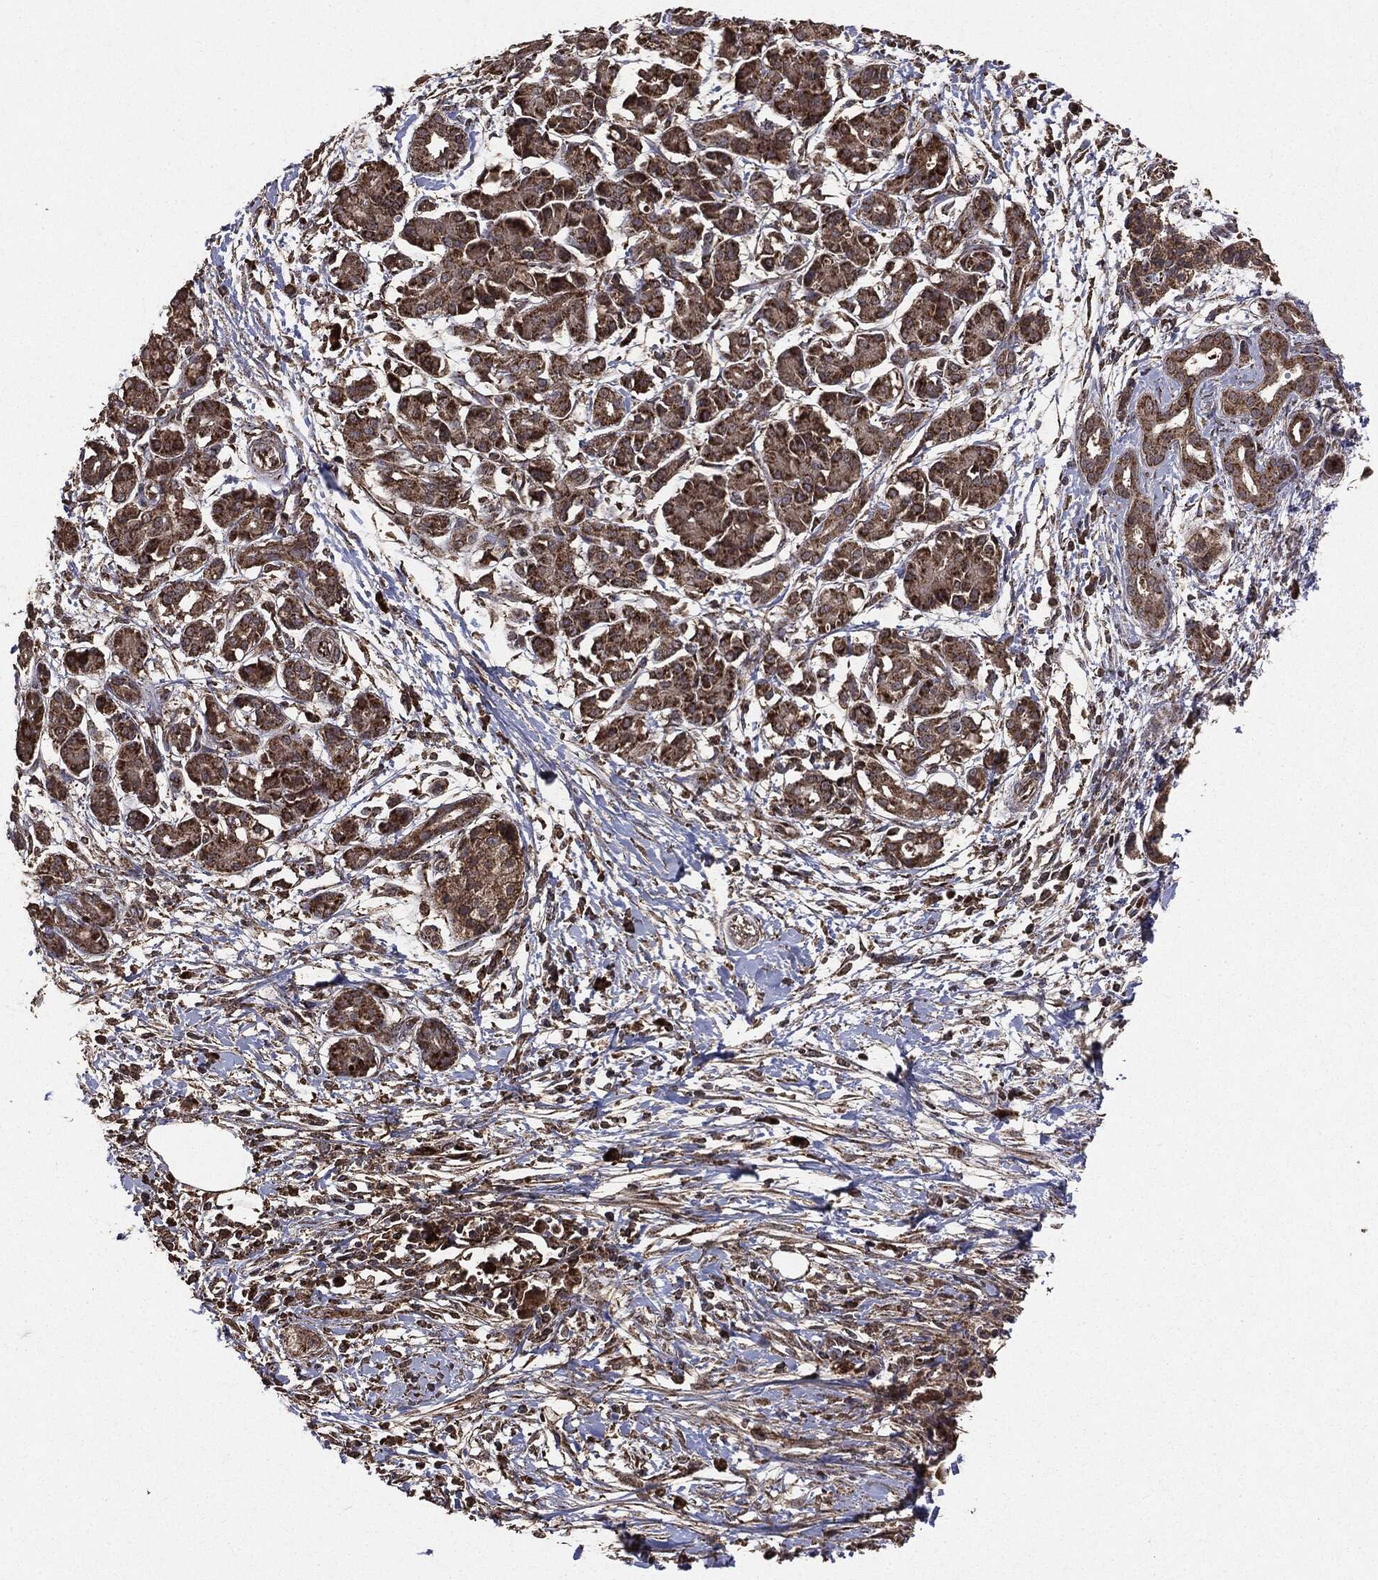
{"staining": {"intensity": "moderate", "quantity": ">75%", "location": "cytoplasmic/membranous"}, "tissue": "pancreatic cancer", "cell_type": "Tumor cells", "image_type": "cancer", "snomed": [{"axis": "morphology", "description": "Adenocarcinoma, NOS"}, {"axis": "topography", "description": "Pancreas"}], "caption": "Immunohistochemical staining of human adenocarcinoma (pancreatic) exhibits medium levels of moderate cytoplasmic/membranous staining in about >75% of tumor cells.", "gene": "MTOR", "patient": {"sex": "male", "age": 72}}